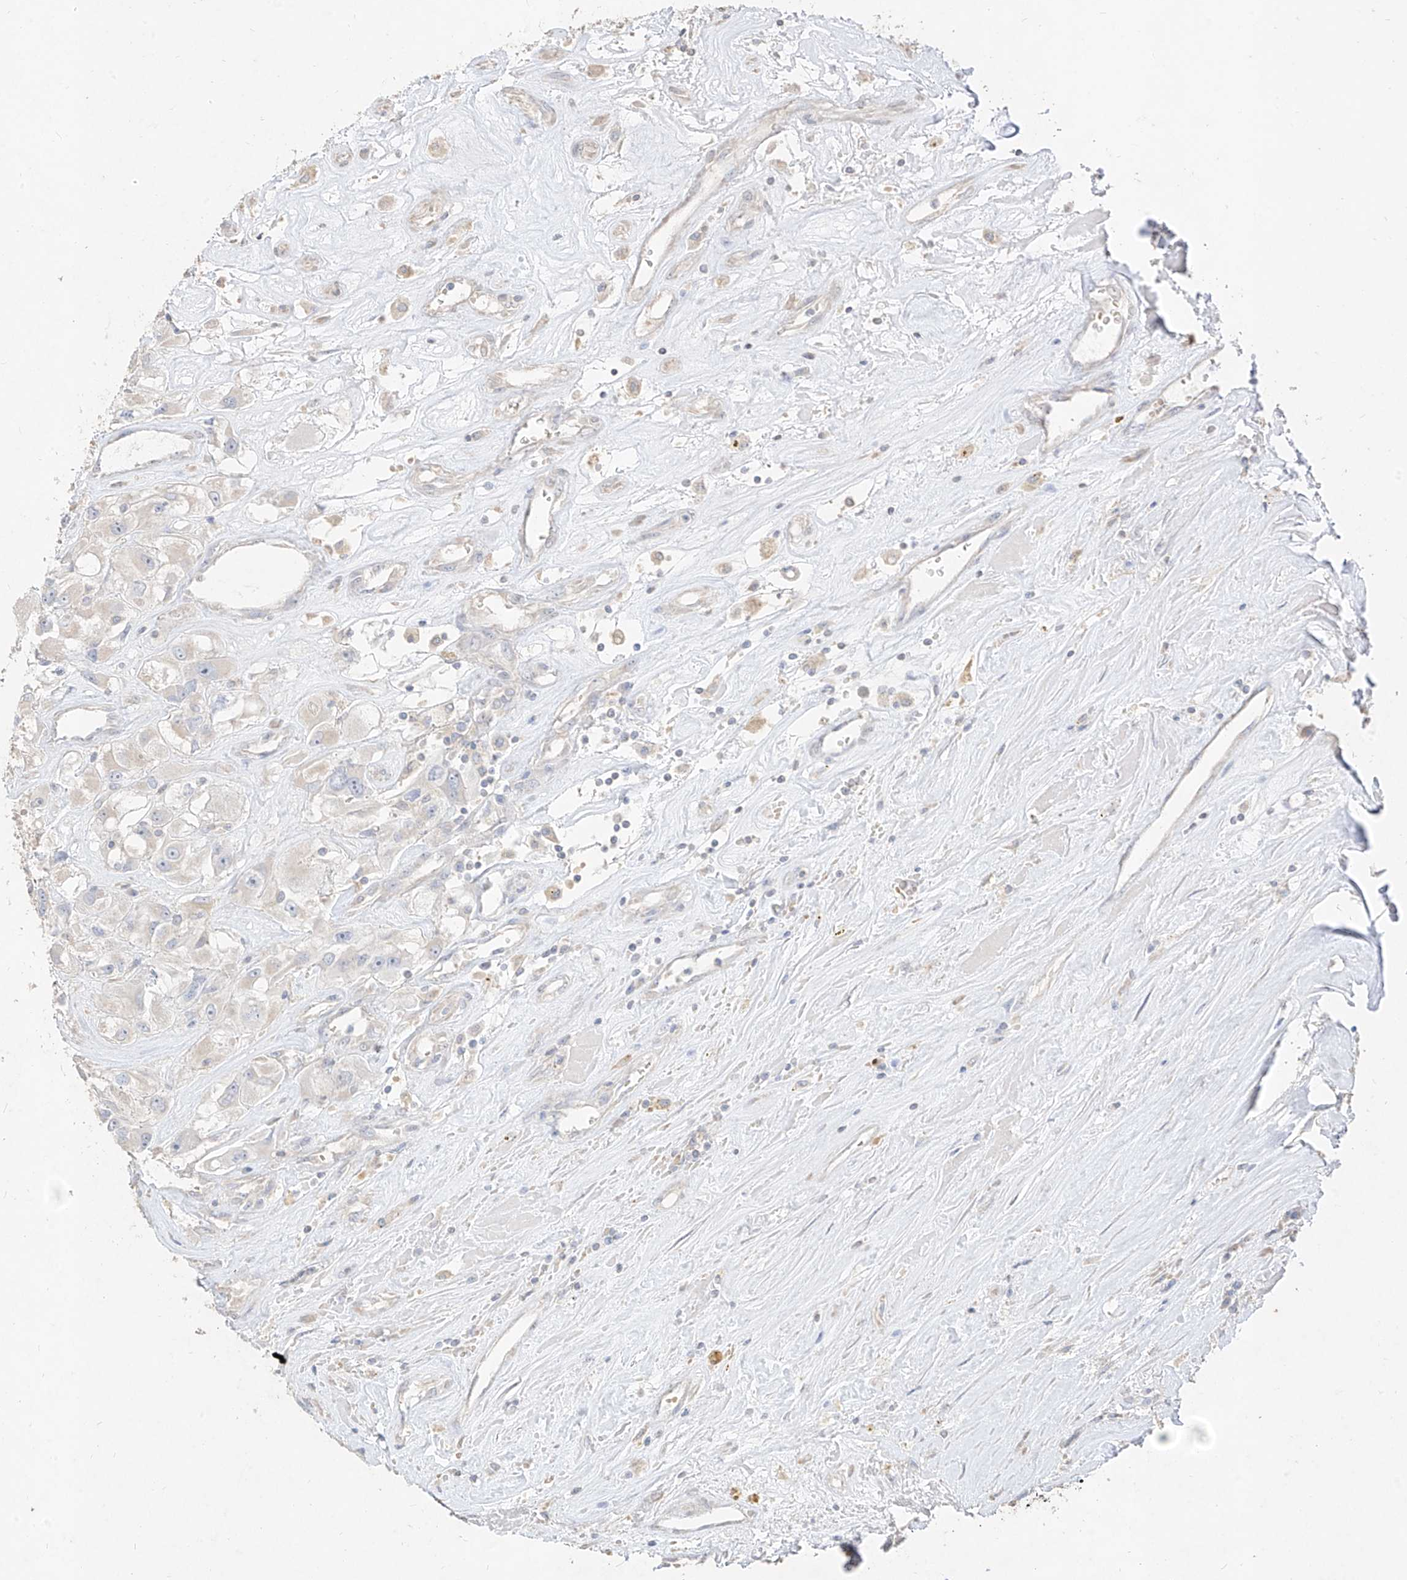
{"staining": {"intensity": "negative", "quantity": "none", "location": "none"}, "tissue": "renal cancer", "cell_type": "Tumor cells", "image_type": "cancer", "snomed": [{"axis": "morphology", "description": "Adenocarcinoma, NOS"}, {"axis": "topography", "description": "Kidney"}], "caption": "IHC photomicrograph of renal cancer (adenocarcinoma) stained for a protein (brown), which displays no staining in tumor cells.", "gene": "ZZEF1", "patient": {"sex": "female", "age": 52}}